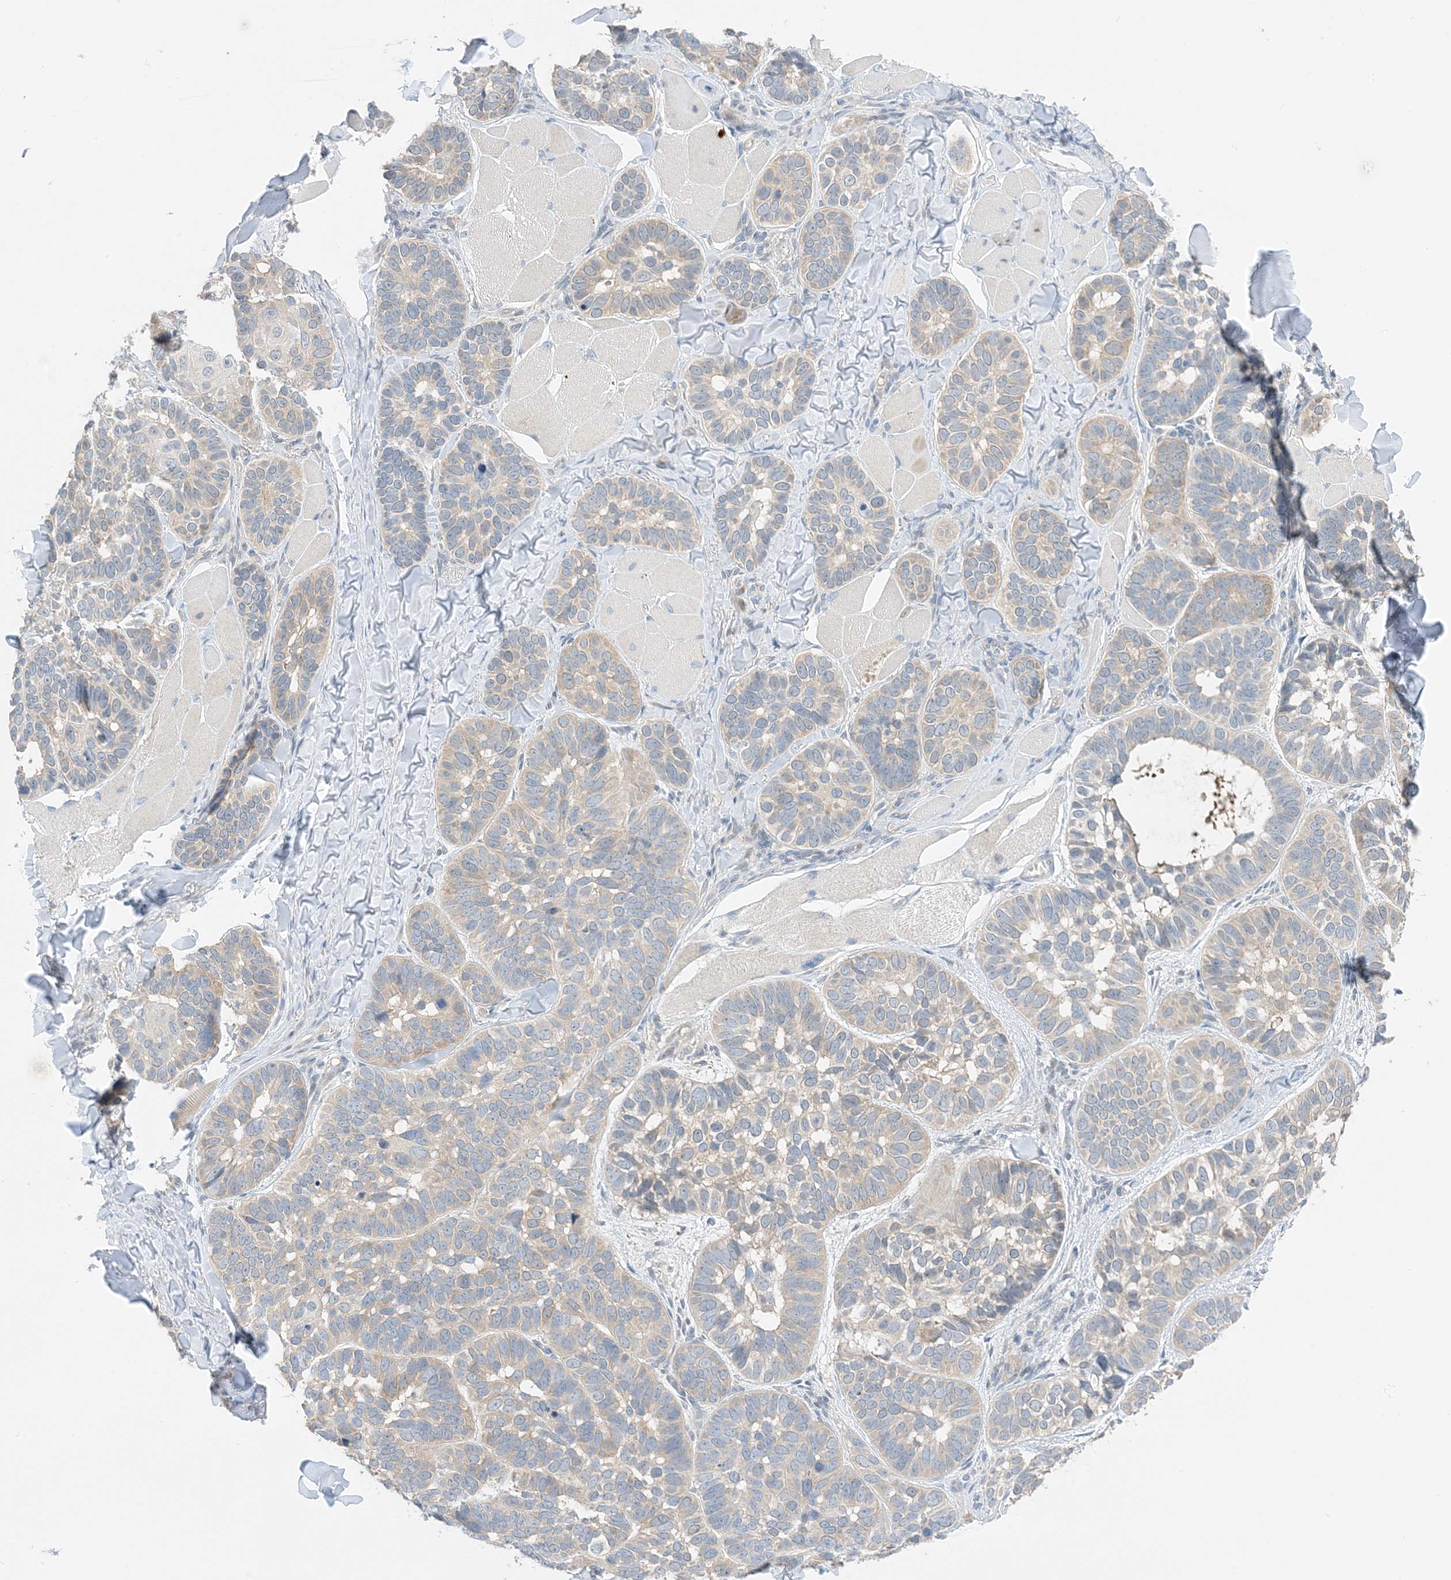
{"staining": {"intensity": "negative", "quantity": "none", "location": "none"}, "tissue": "skin cancer", "cell_type": "Tumor cells", "image_type": "cancer", "snomed": [{"axis": "morphology", "description": "Basal cell carcinoma"}, {"axis": "topography", "description": "Skin"}], "caption": "Tumor cells show no significant positivity in basal cell carcinoma (skin).", "gene": "KIFBP", "patient": {"sex": "male", "age": 62}}